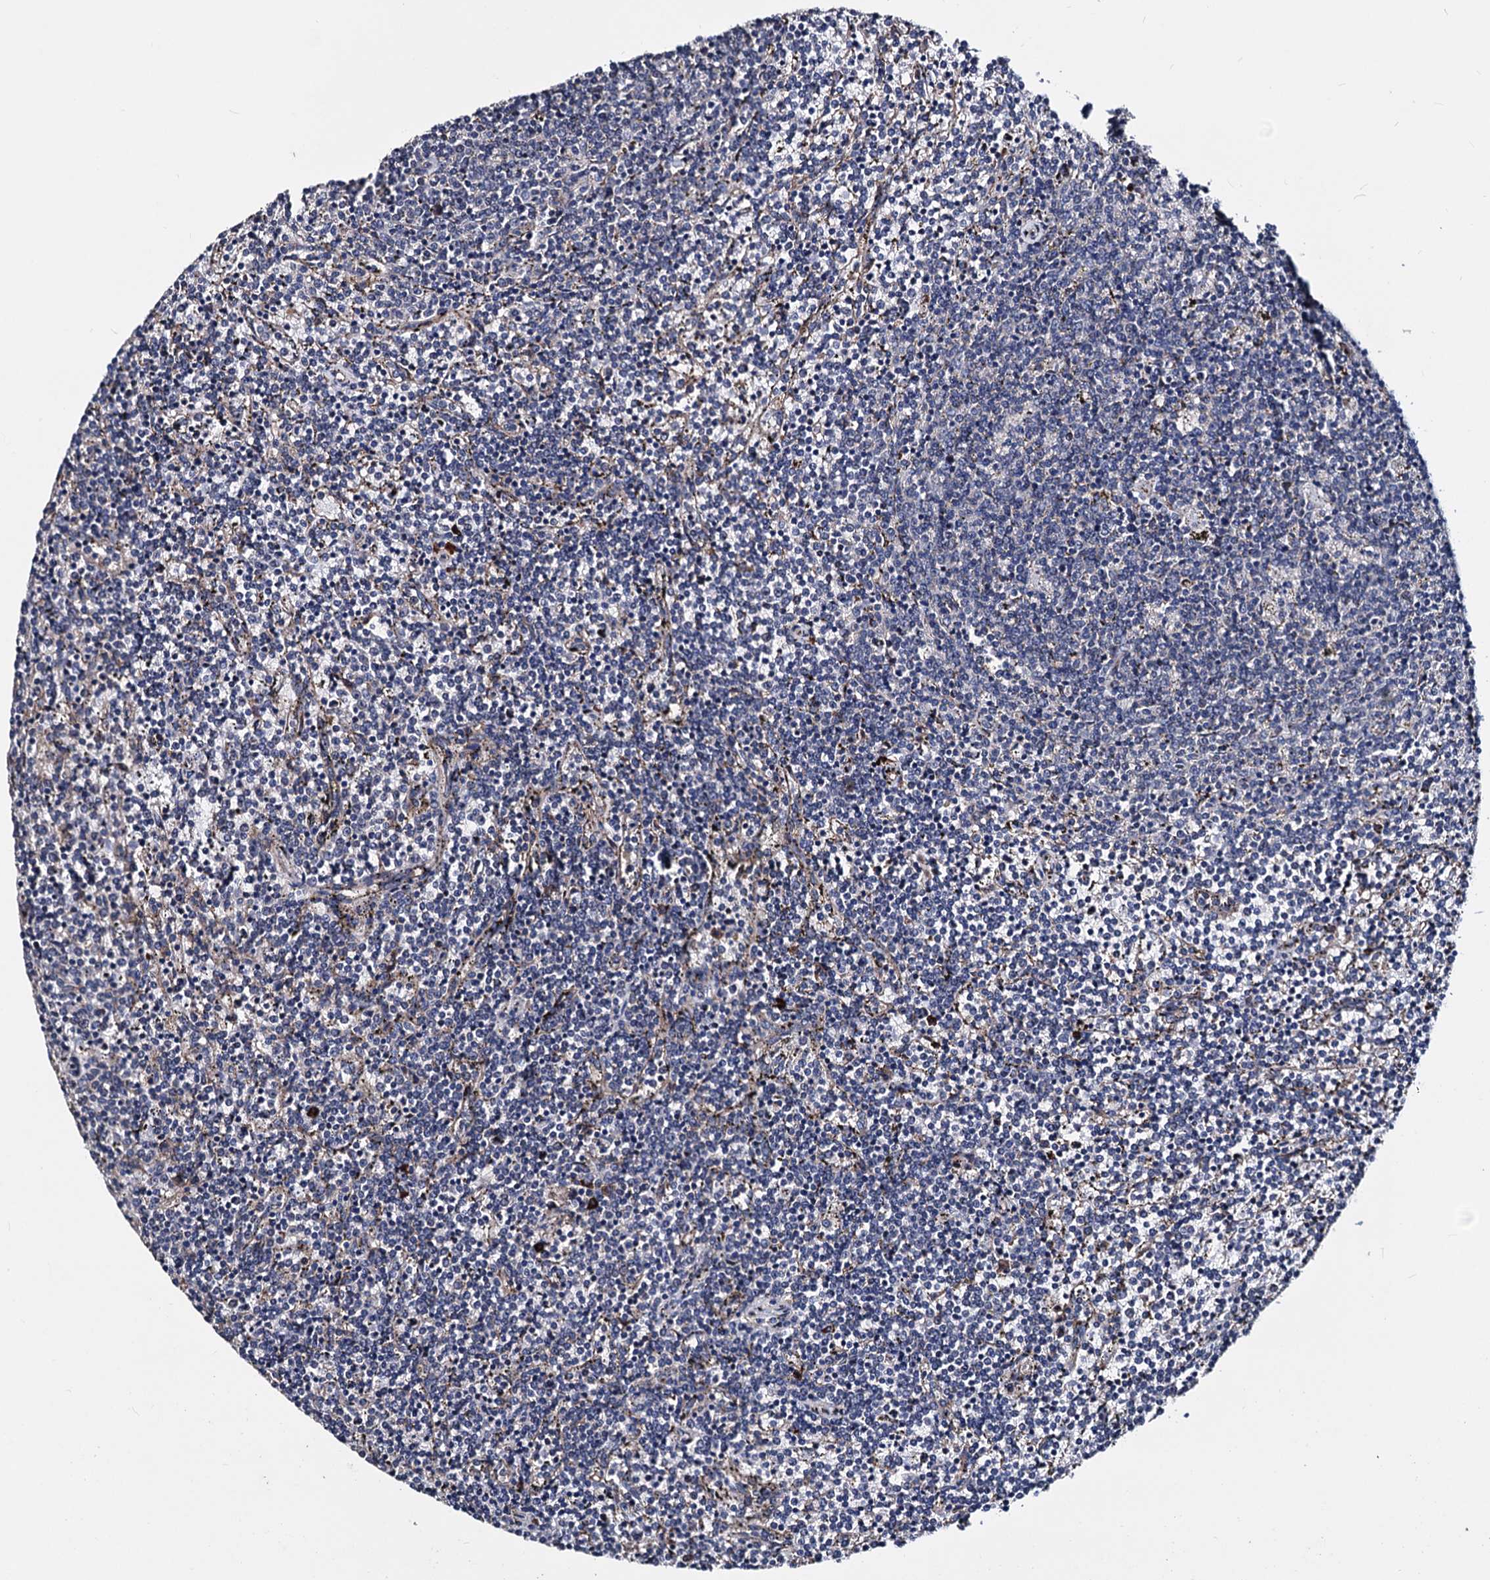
{"staining": {"intensity": "negative", "quantity": "none", "location": "none"}, "tissue": "lymphoma", "cell_type": "Tumor cells", "image_type": "cancer", "snomed": [{"axis": "morphology", "description": "Malignant lymphoma, non-Hodgkin's type, Low grade"}, {"axis": "topography", "description": "Spleen"}], "caption": "An immunohistochemistry histopathology image of malignant lymphoma, non-Hodgkin's type (low-grade) is shown. There is no staining in tumor cells of malignant lymphoma, non-Hodgkin's type (low-grade).", "gene": "AKAP11", "patient": {"sex": "female", "age": 50}}